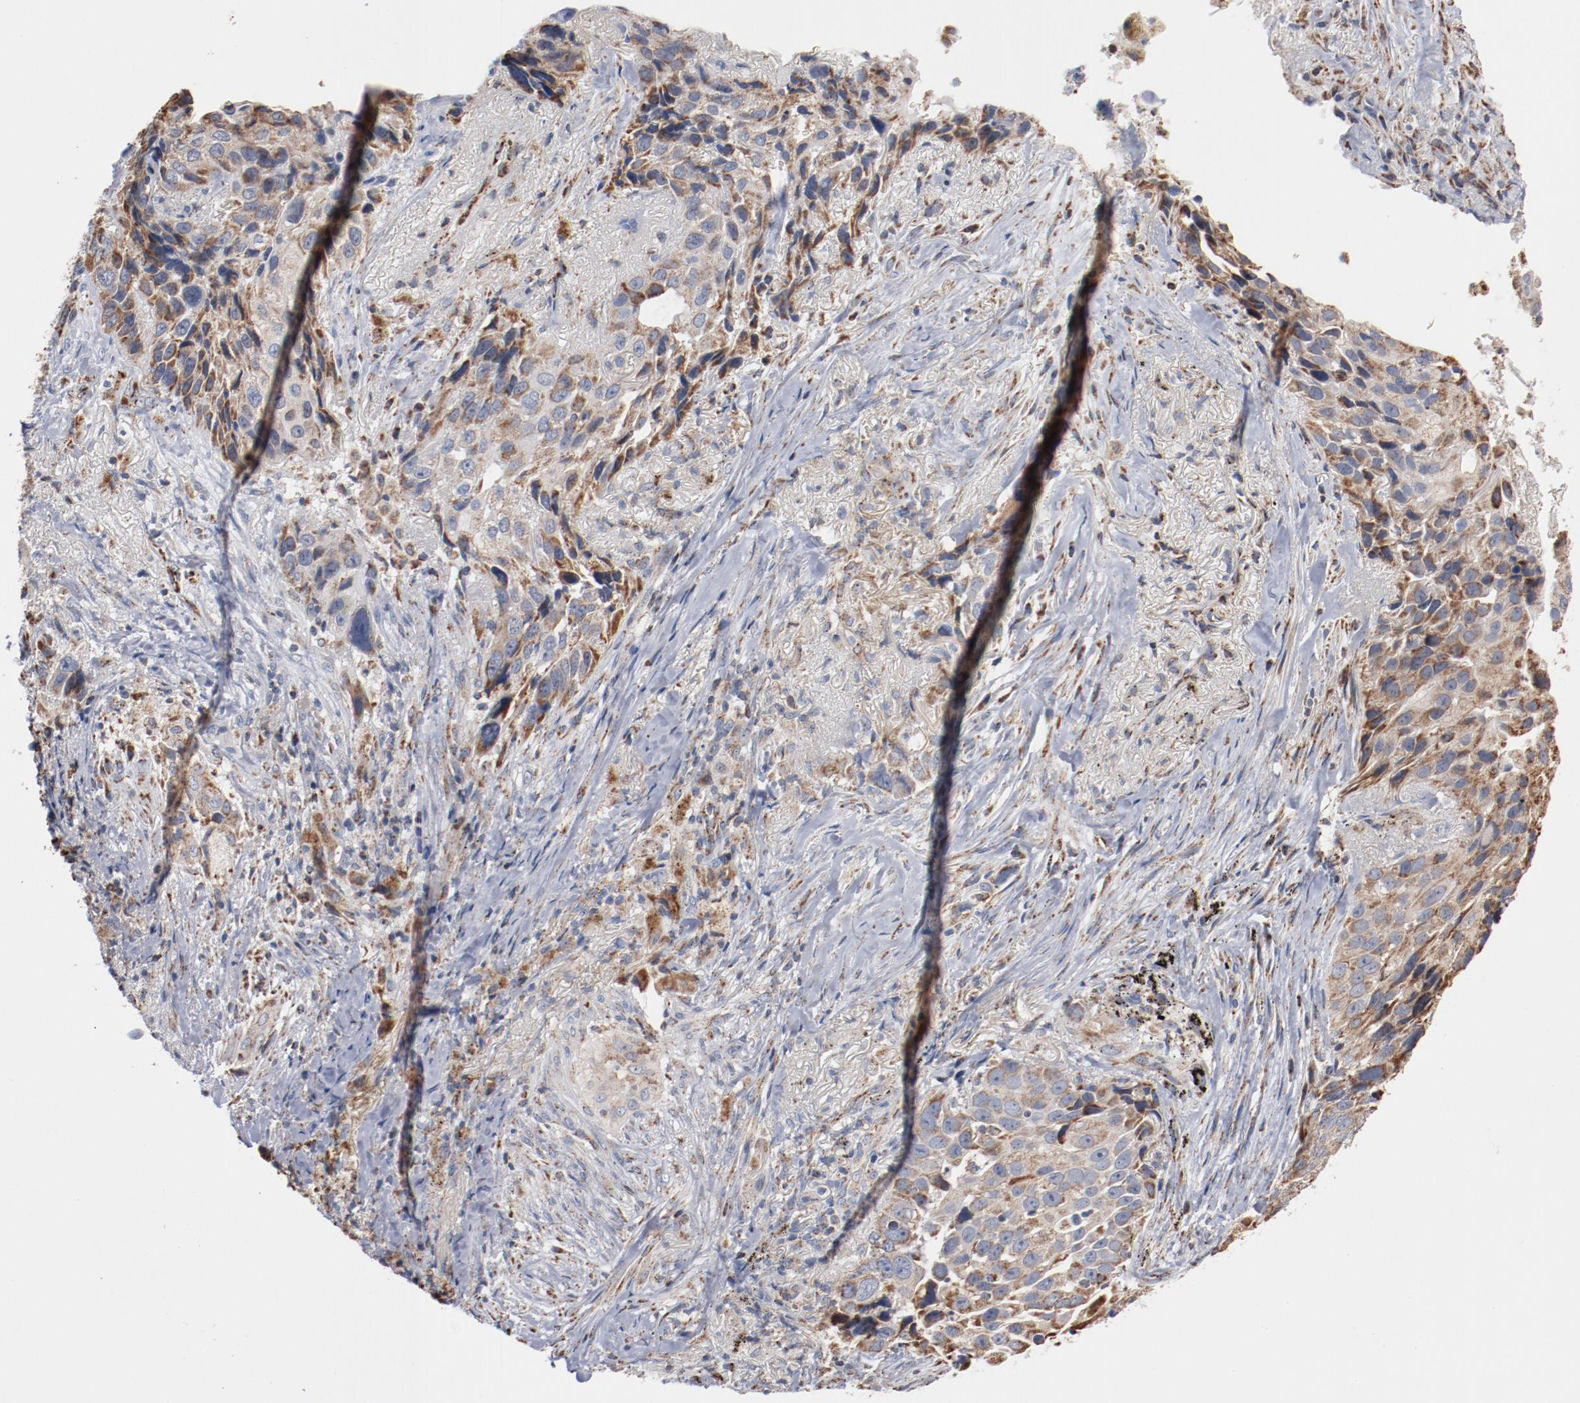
{"staining": {"intensity": "moderate", "quantity": "25%-75%", "location": "cytoplasmic/membranous"}, "tissue": "lung cancer", "cell_type": "Tumor cells", "image_type": "cancer", "snomed": [{"axis": "morphology", "description": "Squamous cell carcinoma, NOS"}, {"axis": "topography", "description": "Lung"}], "caption": "Brown immunohistochemical staining in lung cancer demonstrates moderate cytoplasmic/membranous expression in about 25%-75% of tumor cells.", "gene": "NDUFS4", "patient": {"sex": "male", "age": 54}}